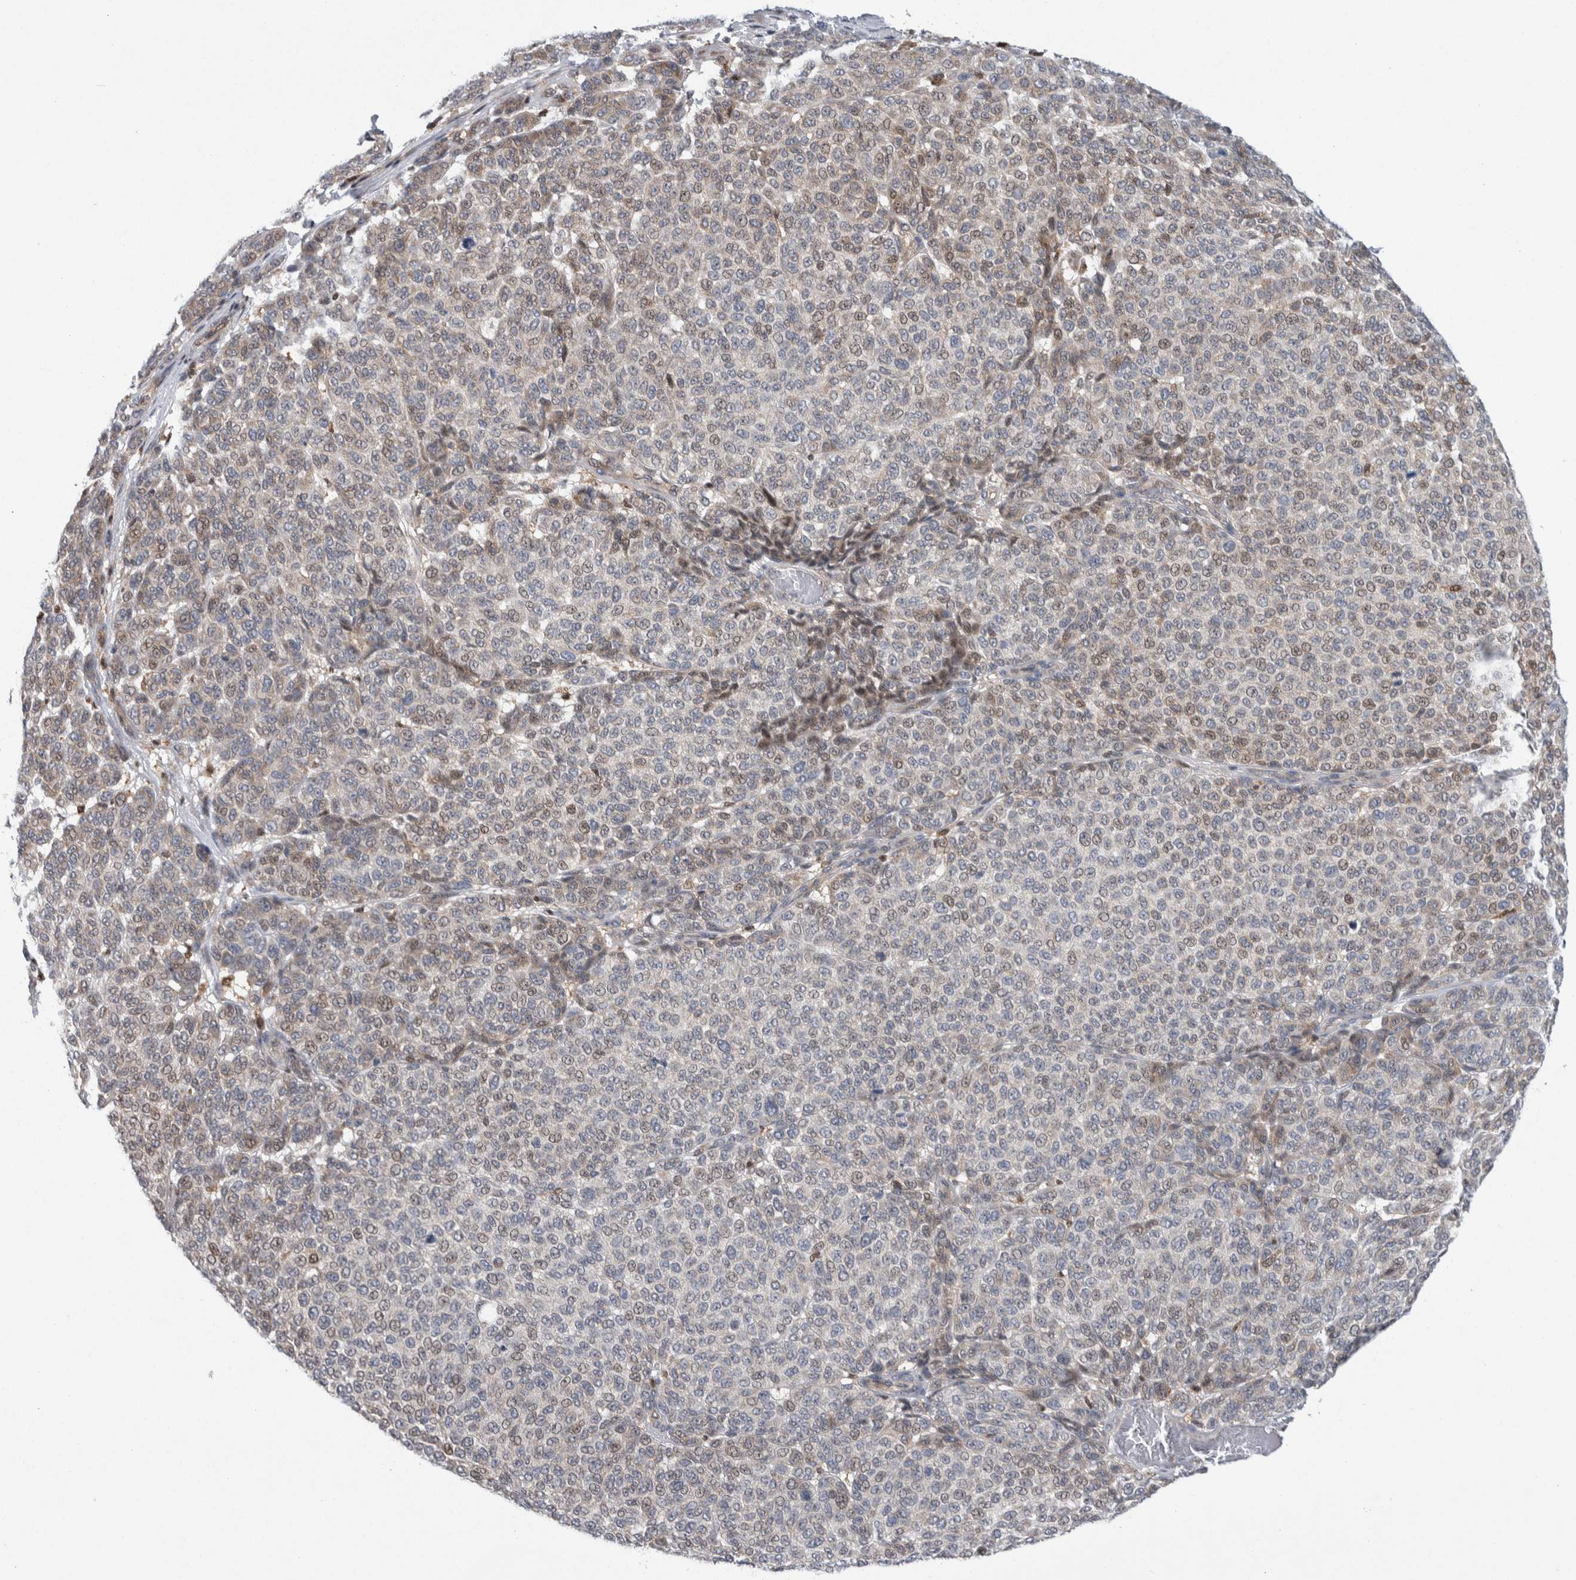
{"staining": {"intensity": "negative", "quantity": "none", "location": "none"}, "tissue": "melanoma", "cell_type": "Tumor cells", "image_type": "cancer", "snomed": [{"axis": "morphology", "description": "Malignant melanoma, NOS"}, {"axis": "topography", "description": "Skin"}], "caption": "Immunohistochemical staining of human malignant melanoma shows no significant positivity in tumor cells.", "gene": "PTPA", "patient": {"sex": "male", "age": 59}}